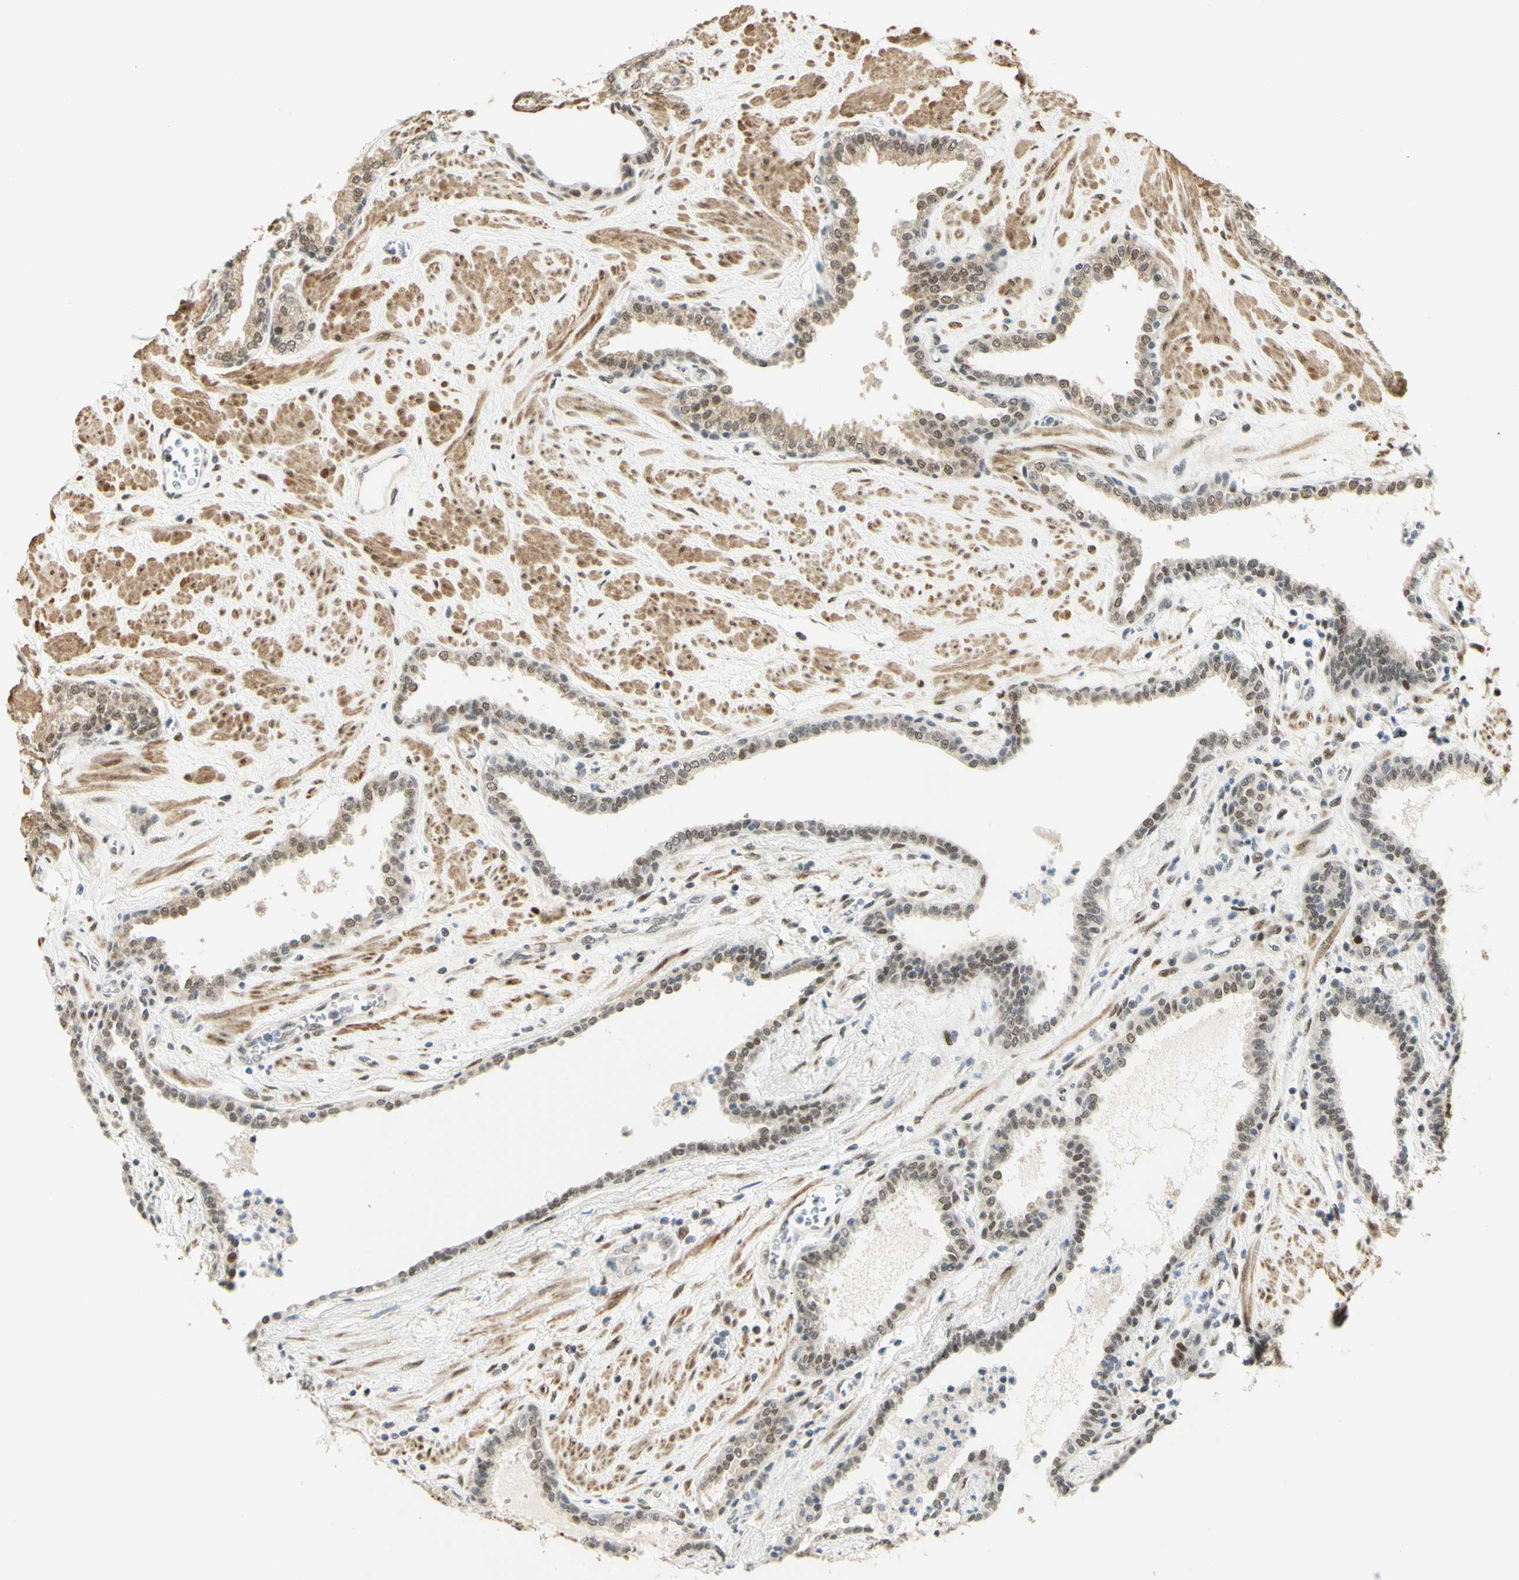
{"staining": {"intensity": "weak", "quantity": ">75%", "location": "cytoplasmic/membranous,nuclear"}, "tissue": "prostate", "cell_type": "Glandular cells", "image_type": "normal", "snomed": [{"axis": "morphology", "description": "Normal tissue, NOS"}, {"axis": "topography", "description": "Prostate"}], "caption": "This is a micrograph of IHC staining of unremarkable prostate, which shows weak staining in the cytoplasmic/membranous,nuclear of glandular cells.", "gene": "DDX1", "patient": {"sex": "male", "age": 51}}